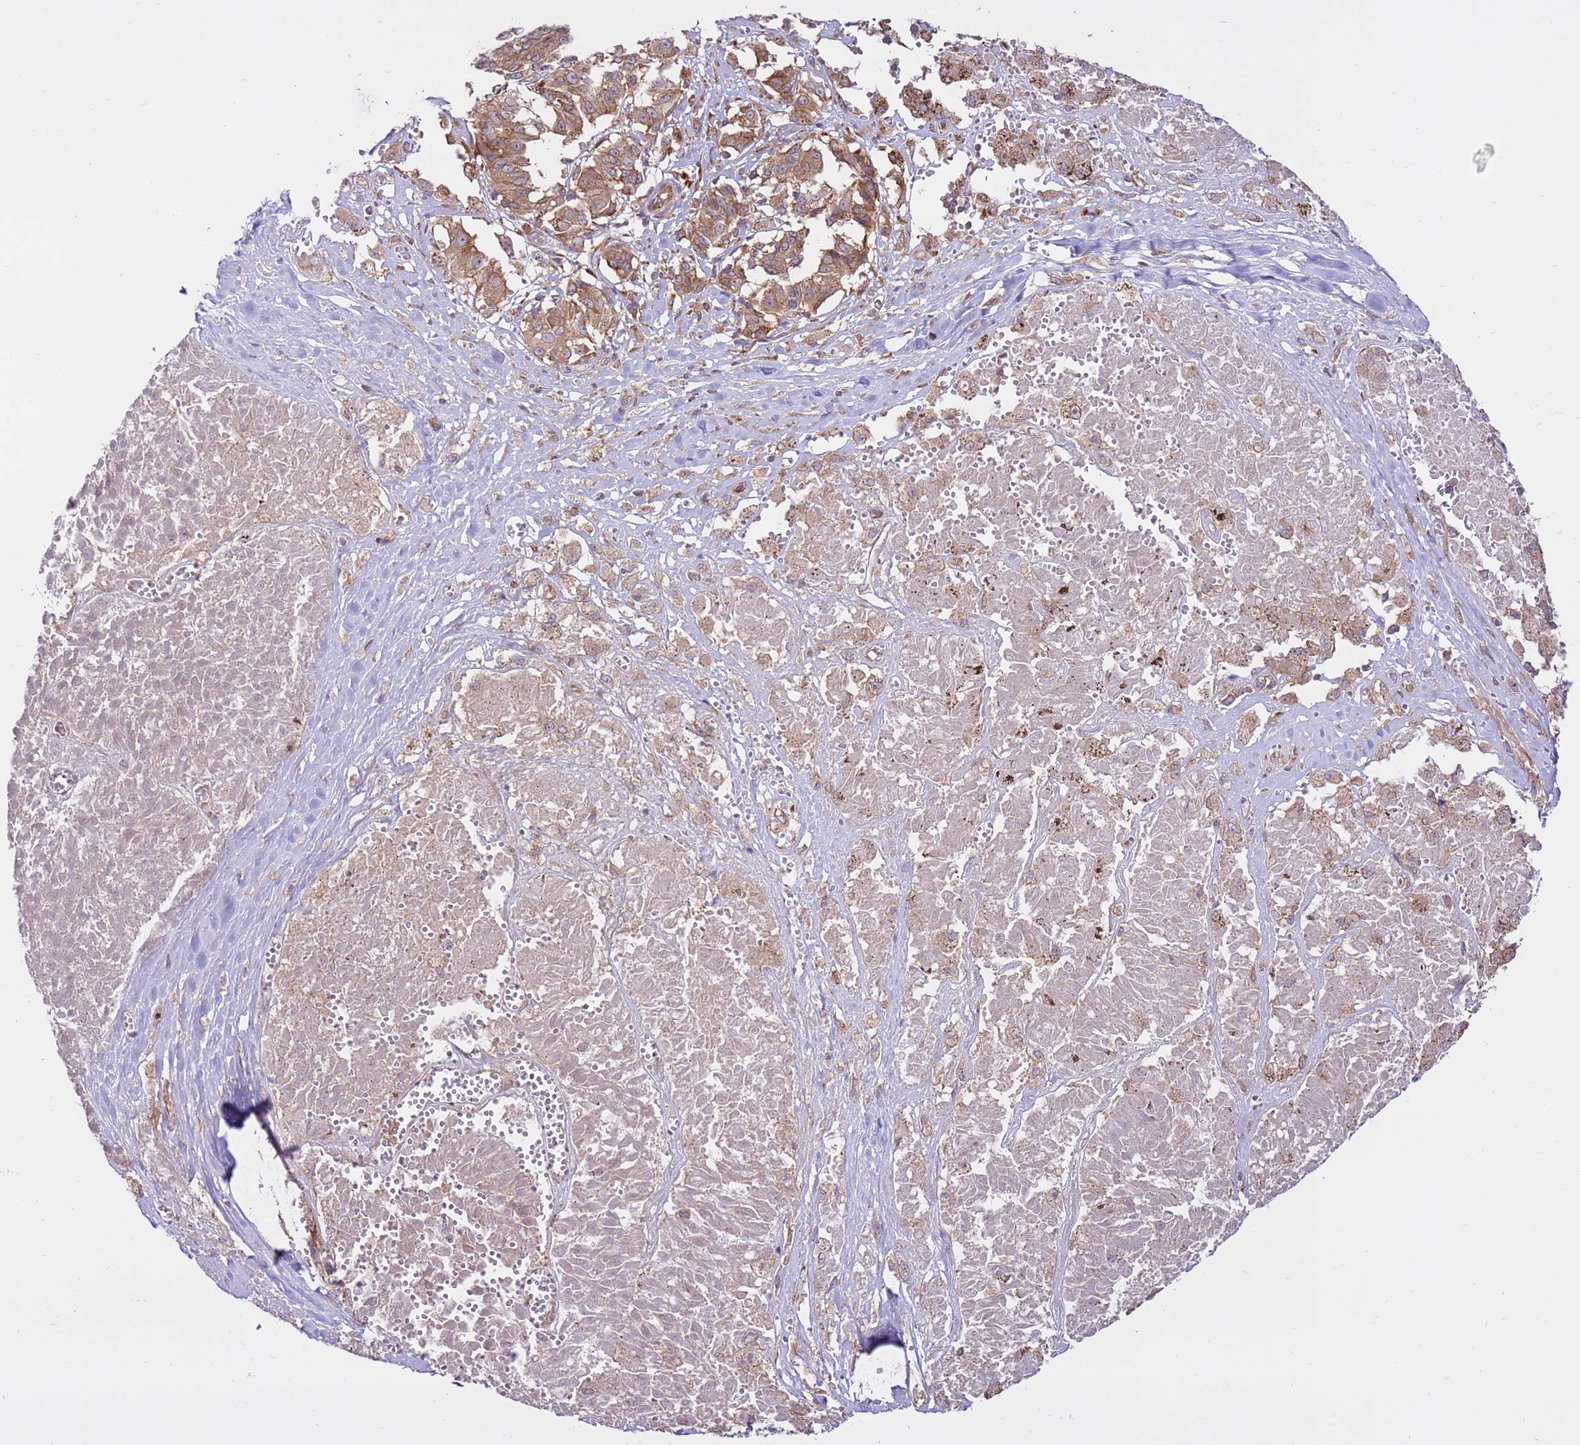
{"staining": {"intensity": "moderate", "quantity": ">75%", "location": "cytoplasmic/membranous"}, "tissue": "melanoma", "cell_type": "Tumor cells", "image_type": "cancer", "snomed": [{"axis": "morphology", "description": "Malignant melanoma, NOS"}, {"axis": "topography", "description": "Skin"}], "caption": "High-magnification brightfield microscopy of melanoma stained with DAB (3,3'-diaminobenzidine) (brown) and counterstained with hematoxylin (blue). tumor cells exhibit moderate cytoplasmic/membranous expression is identified in about>75% of cells. (DAB (3,3'-diaminobenzidine) IHC, brown staining for protein, blue staining for nuclei).", "gene": "DDX19B", "patient": {"sex": "female", "age": 72}}